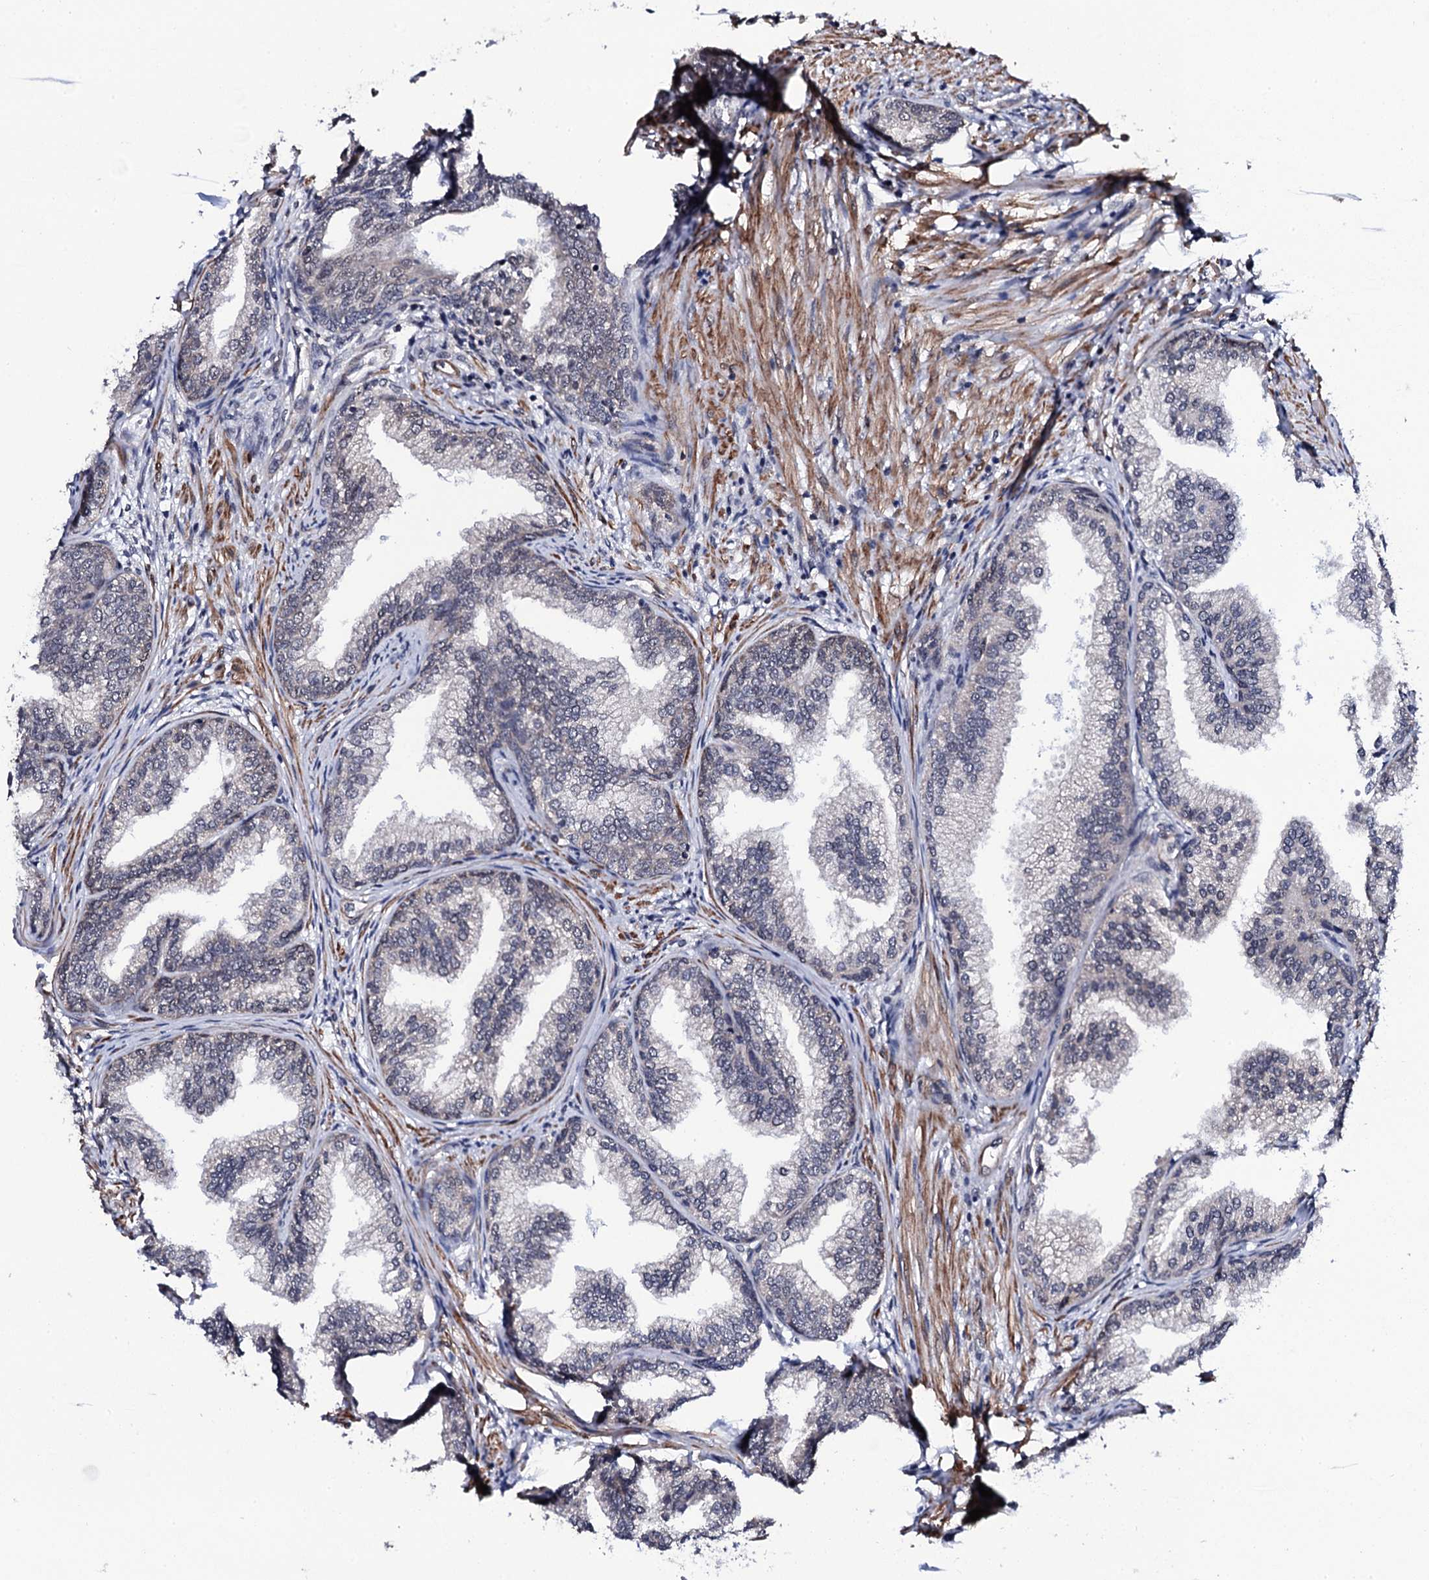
{"staining": {"intensity": "weak", "quantity": "25%-75%", "location": "nuclear"}, "tissue": "prostate", "cell_type": "Glandular cells", "image_type": "normal", "snomed": [{"axis": "morphology", "description": "Normal tissue, NOS"}, {"axis": "topography", "description": "Prostate"}], "caption": "Glandular cells demonstrate low levels of weak nuclear staining in approximately 25%-75% of cells in unremarkable prostate. (Brightfield microscopy of DAB IHC at high magnification).", "gene": "CWC15", "patient": {"sex": "male", "age": 76}}